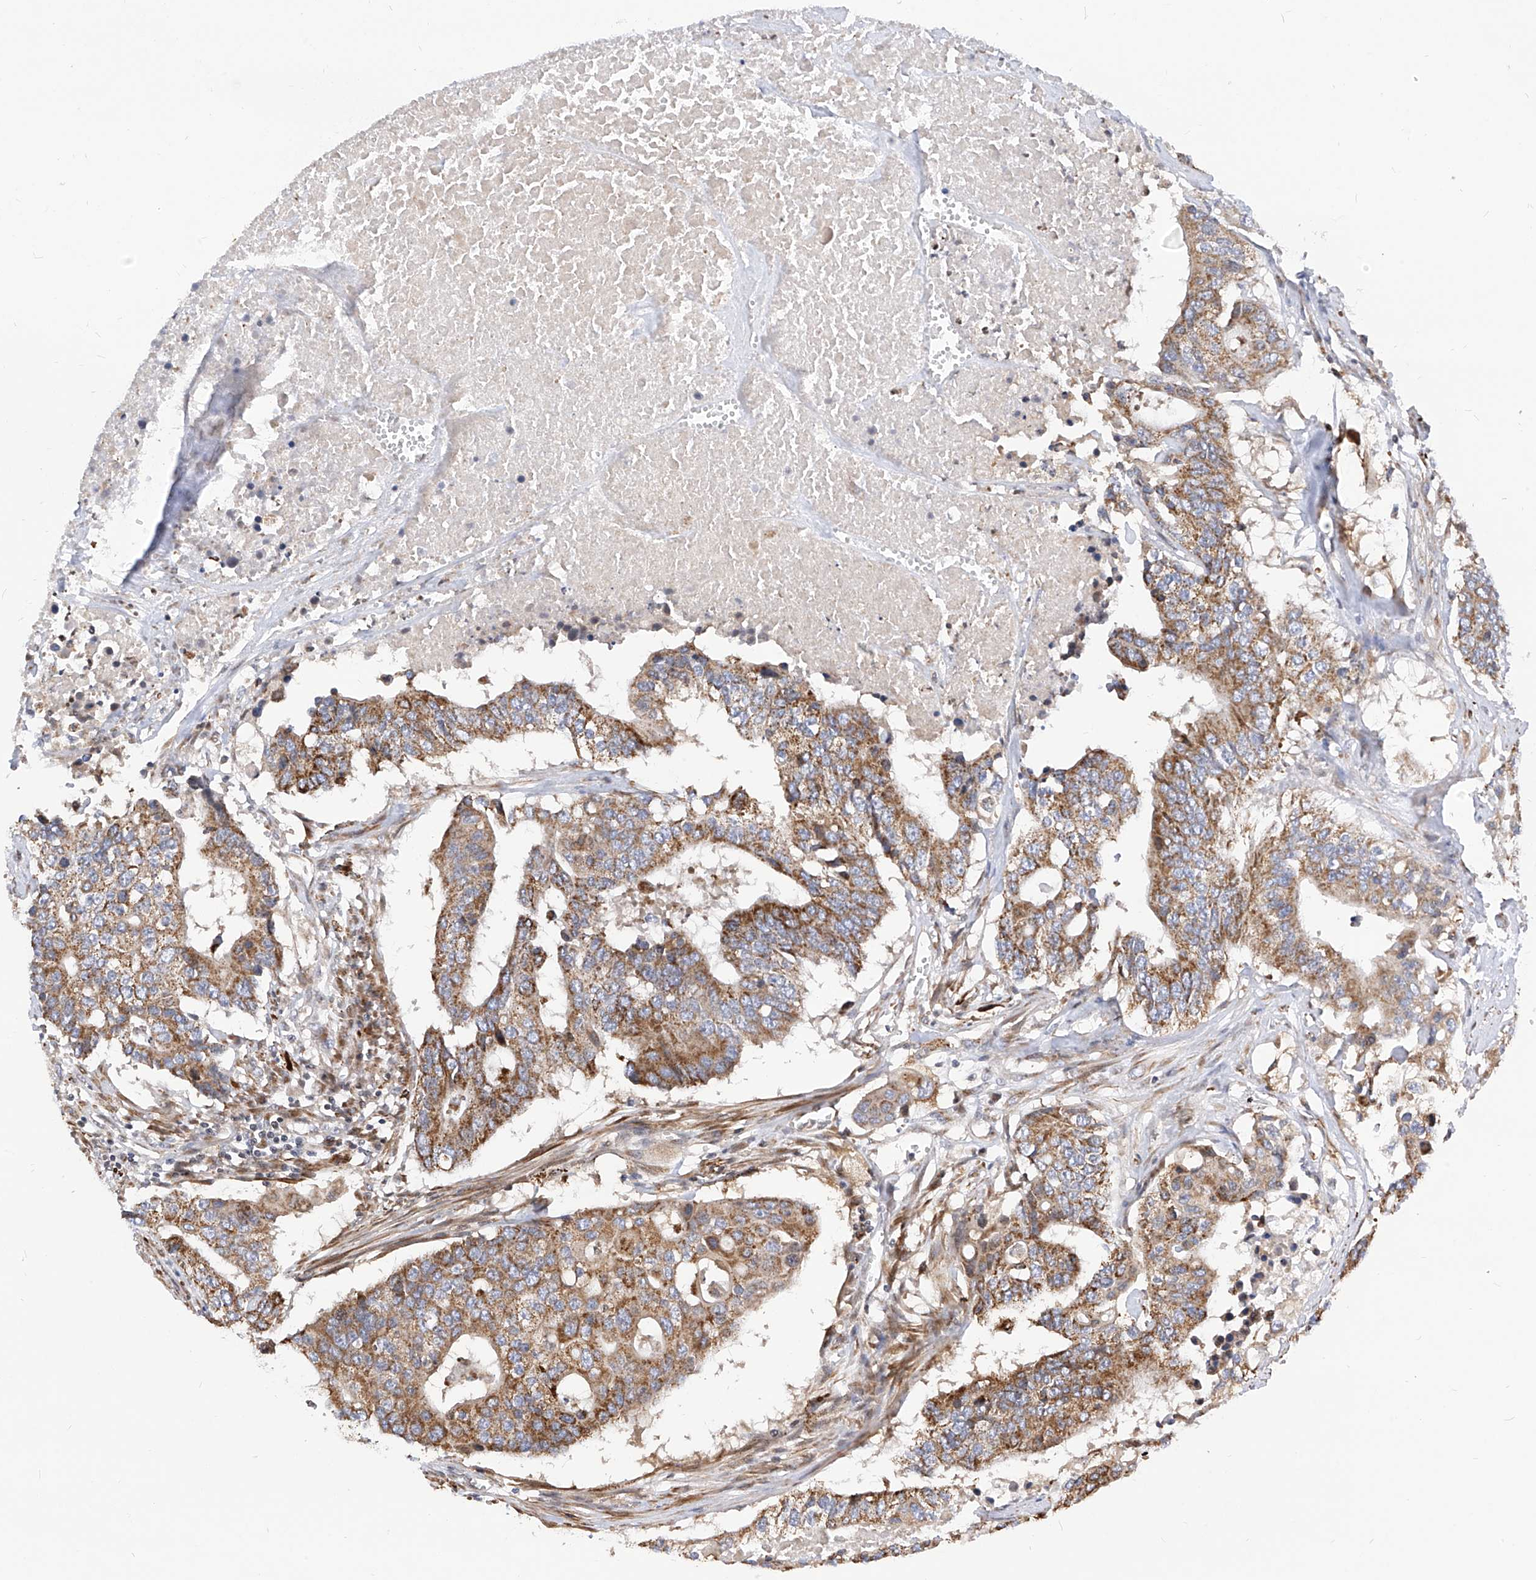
{"staining": {"intensity": "moderate", "quantity": ">75%", "location": "cytoplasmic/membranous"}, "tissue": "colorectal cancer", "cell_type": "Tumor cells", "image_type": "cancer", "snomed": [{"axis": "morphology", "description": "Adenocarcinoma, NOS"}, {"axis": "topography", "description": "Colon"}], "caption": "Colorectal cancer was stained to show a protein in brown. There is medium levels of moderate cytoplasmic/membranous positivity in about >75% of tumor cells.", "gene": "TTLL8", "patient": {"sex": "male", "age": 77}}